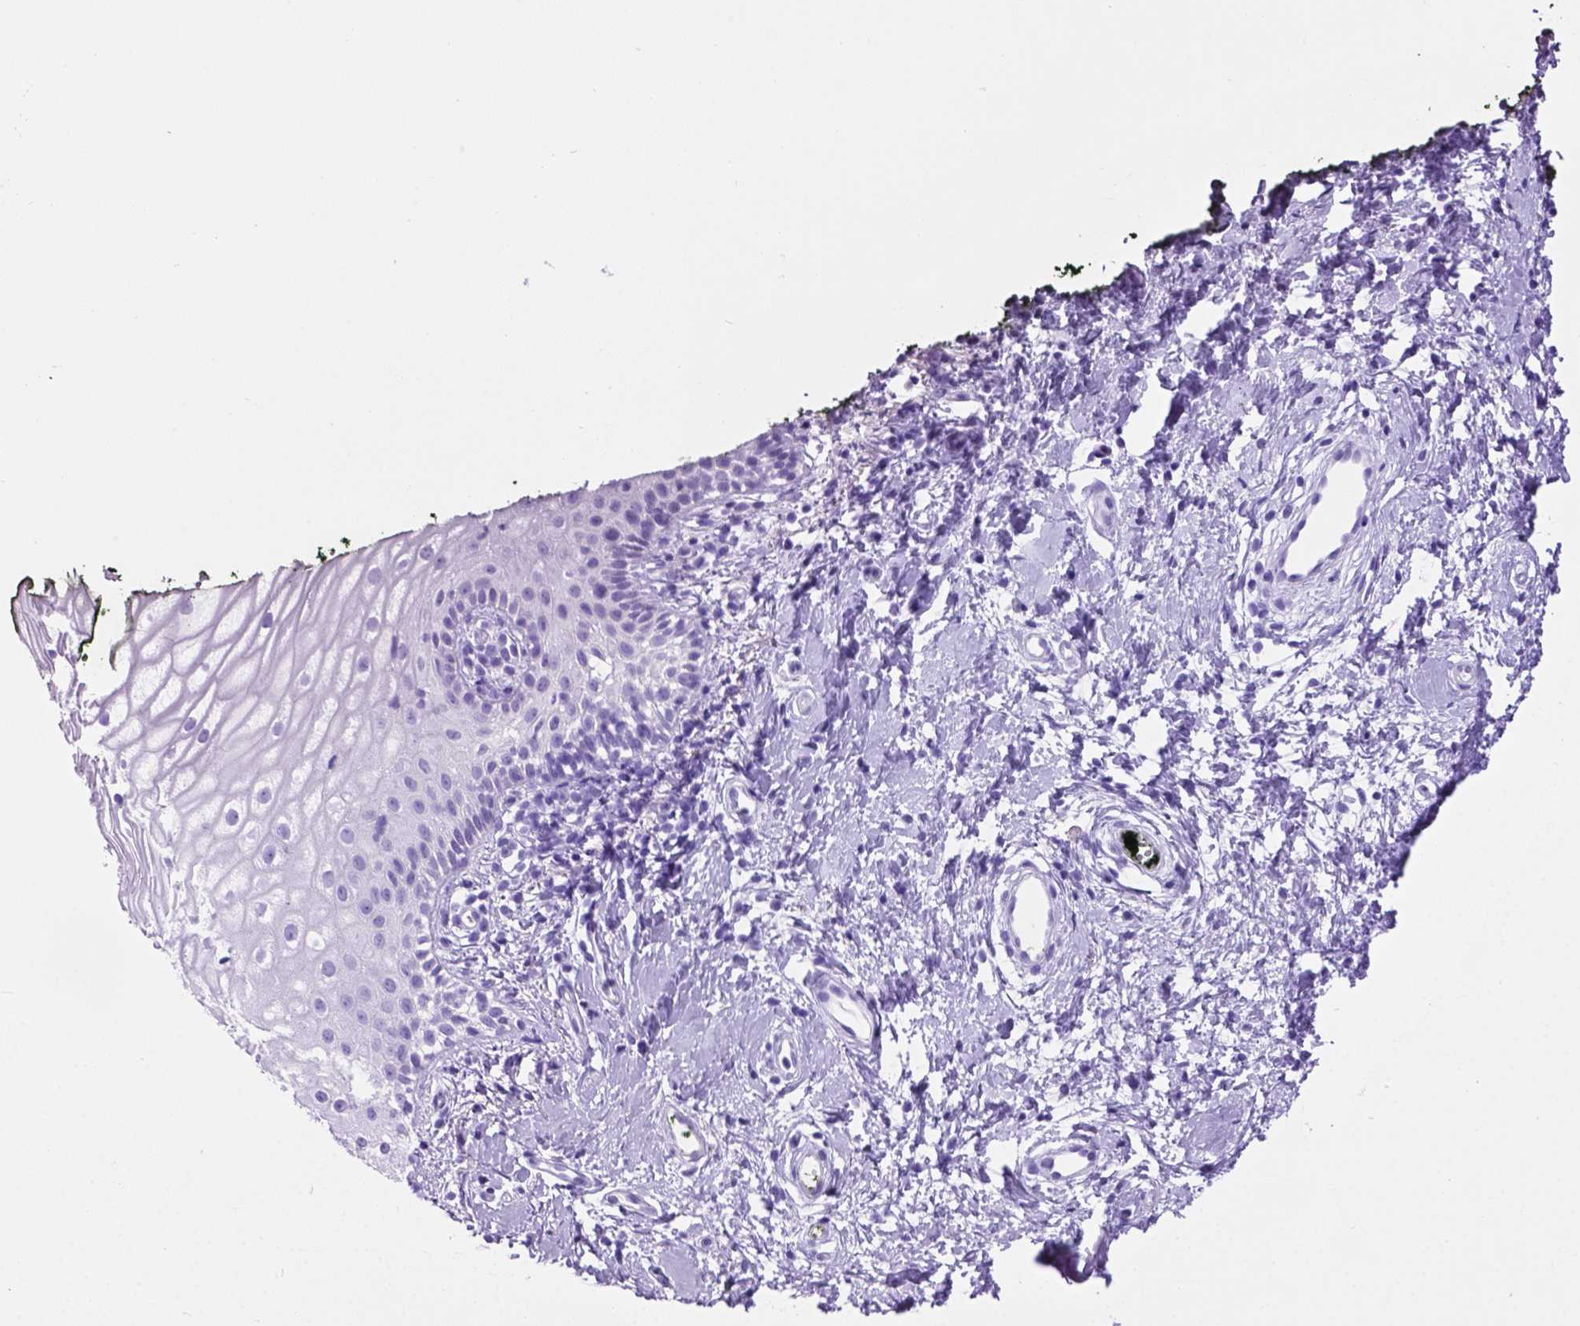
{"staining": {"intensity": "negative", "quantity": "none", "location": "none"}, "tissue": "vagina", "cell_type": "Squamous epithelial cells", "image_type": "normal", "snomed": [{"axis": "morphology", "description": "Normal tissue, NOS"}, {"axis": "topography", "description": "Vagina"}], "caption": "IHC micrograph of normal vagina: human vagina stained with DAB shows no significant protein expression in squamous epithelial cells. (Brightfield microscopy of DAB (3,3'-diaminobenzidine) immunohistochemistry (IHC) at high magnification).", "gene": "C17orf107", "patient": {"sex": "female", "age": 47}}